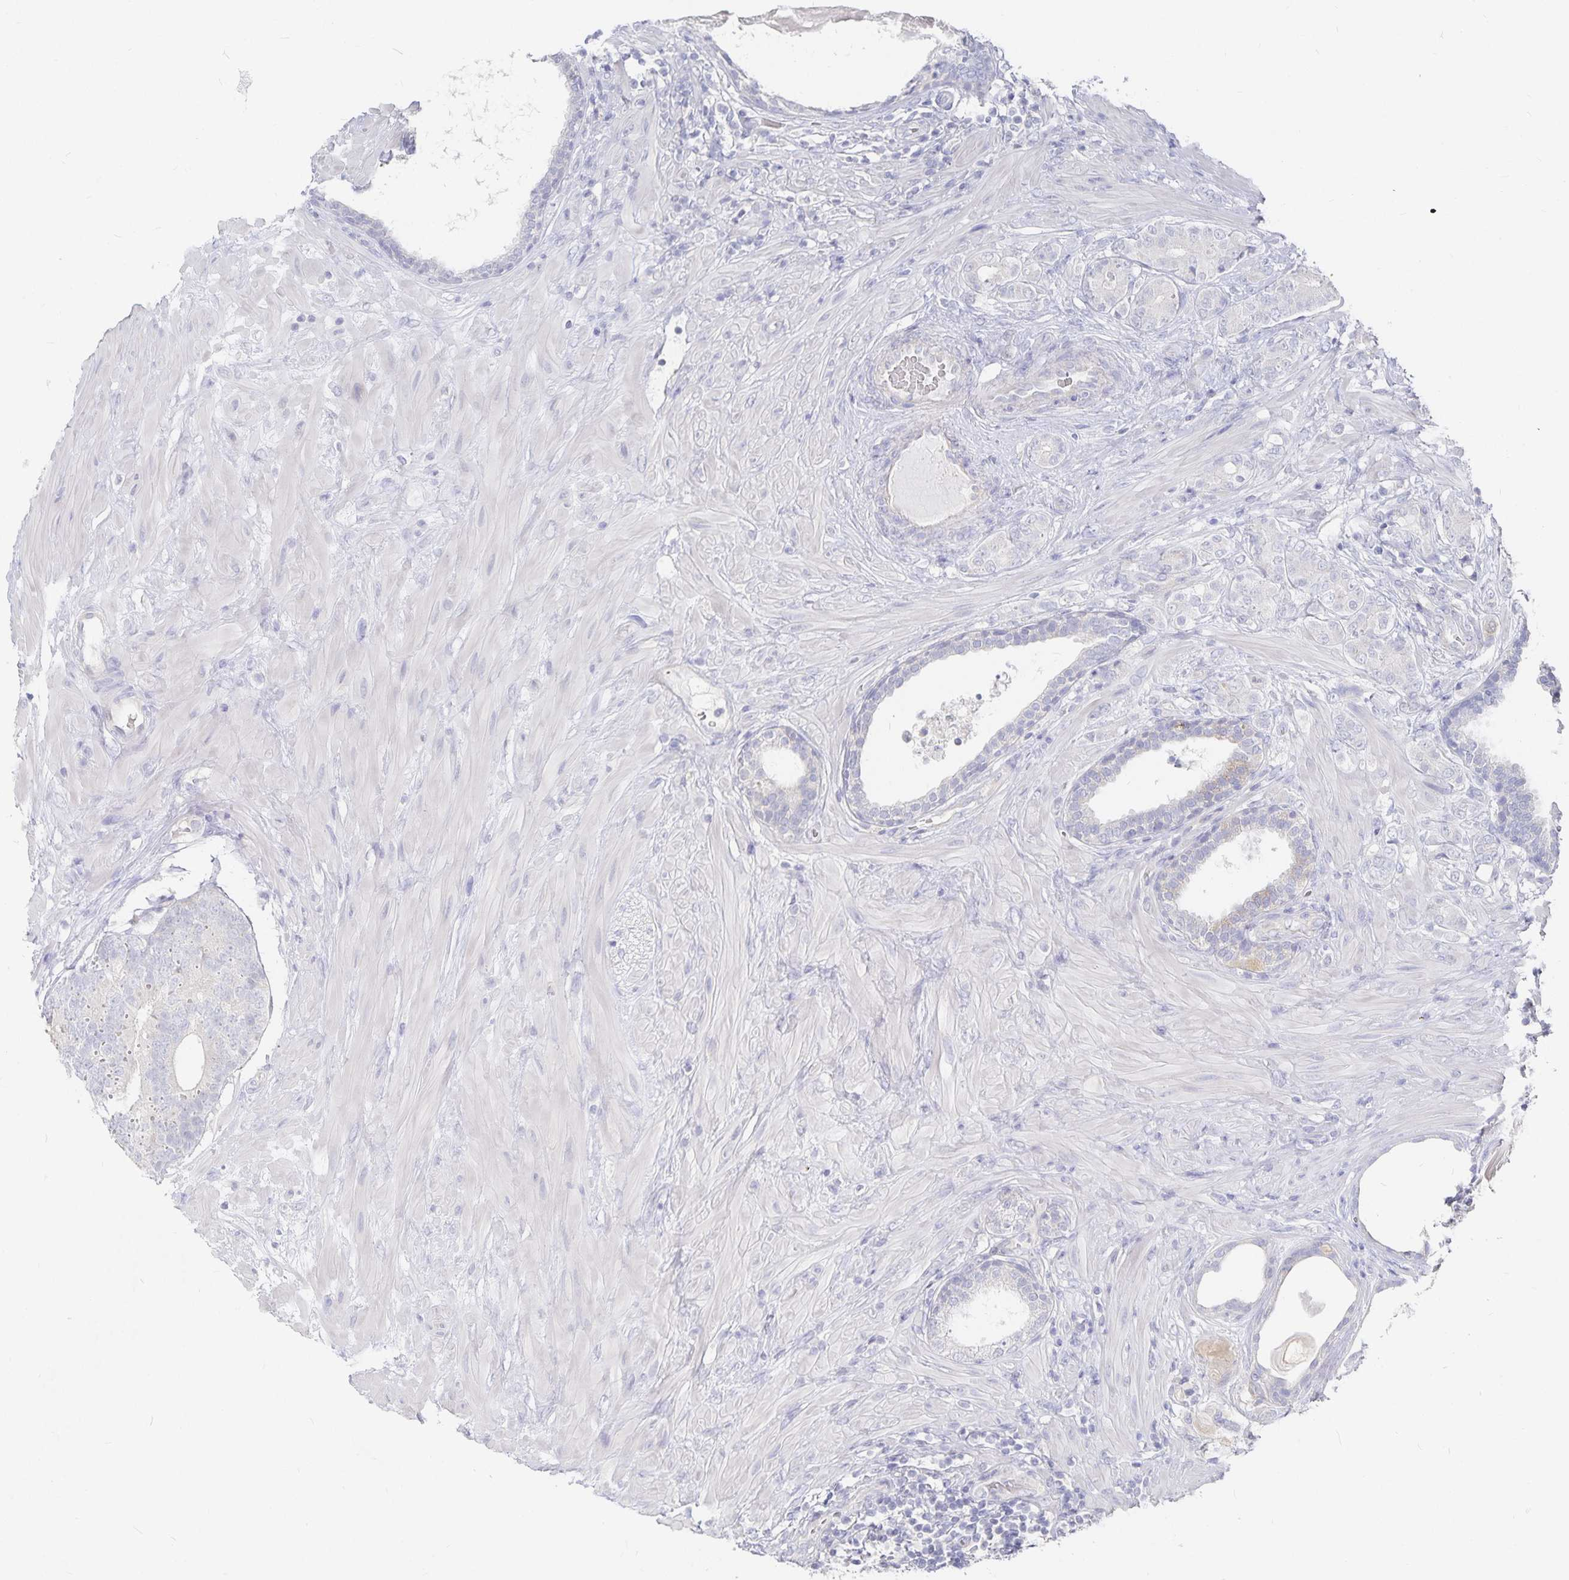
{"staining": {"intensity": "negative", "quantity": "none", "location": "none"}, "tissue": "prostate cancer", "cell_type": "Tumor cells", "image_type": "cancer", "snomed": [{"axis": "morphology", "description": "Adenocarcinoma, High grade"}, {"axis": "topography", "description": "Prostate"}], "caption": "Immunohistochemistry micrograph of neoplastic tissue: human adenocarcinoma (high-grade) (prostate) stained with DAB (3,3'-diaminobenzidine) exhibits no significant protein expression in tumor cells.", "gene": "DNAH9", "patient": {"sex": "male", "age": 62}}